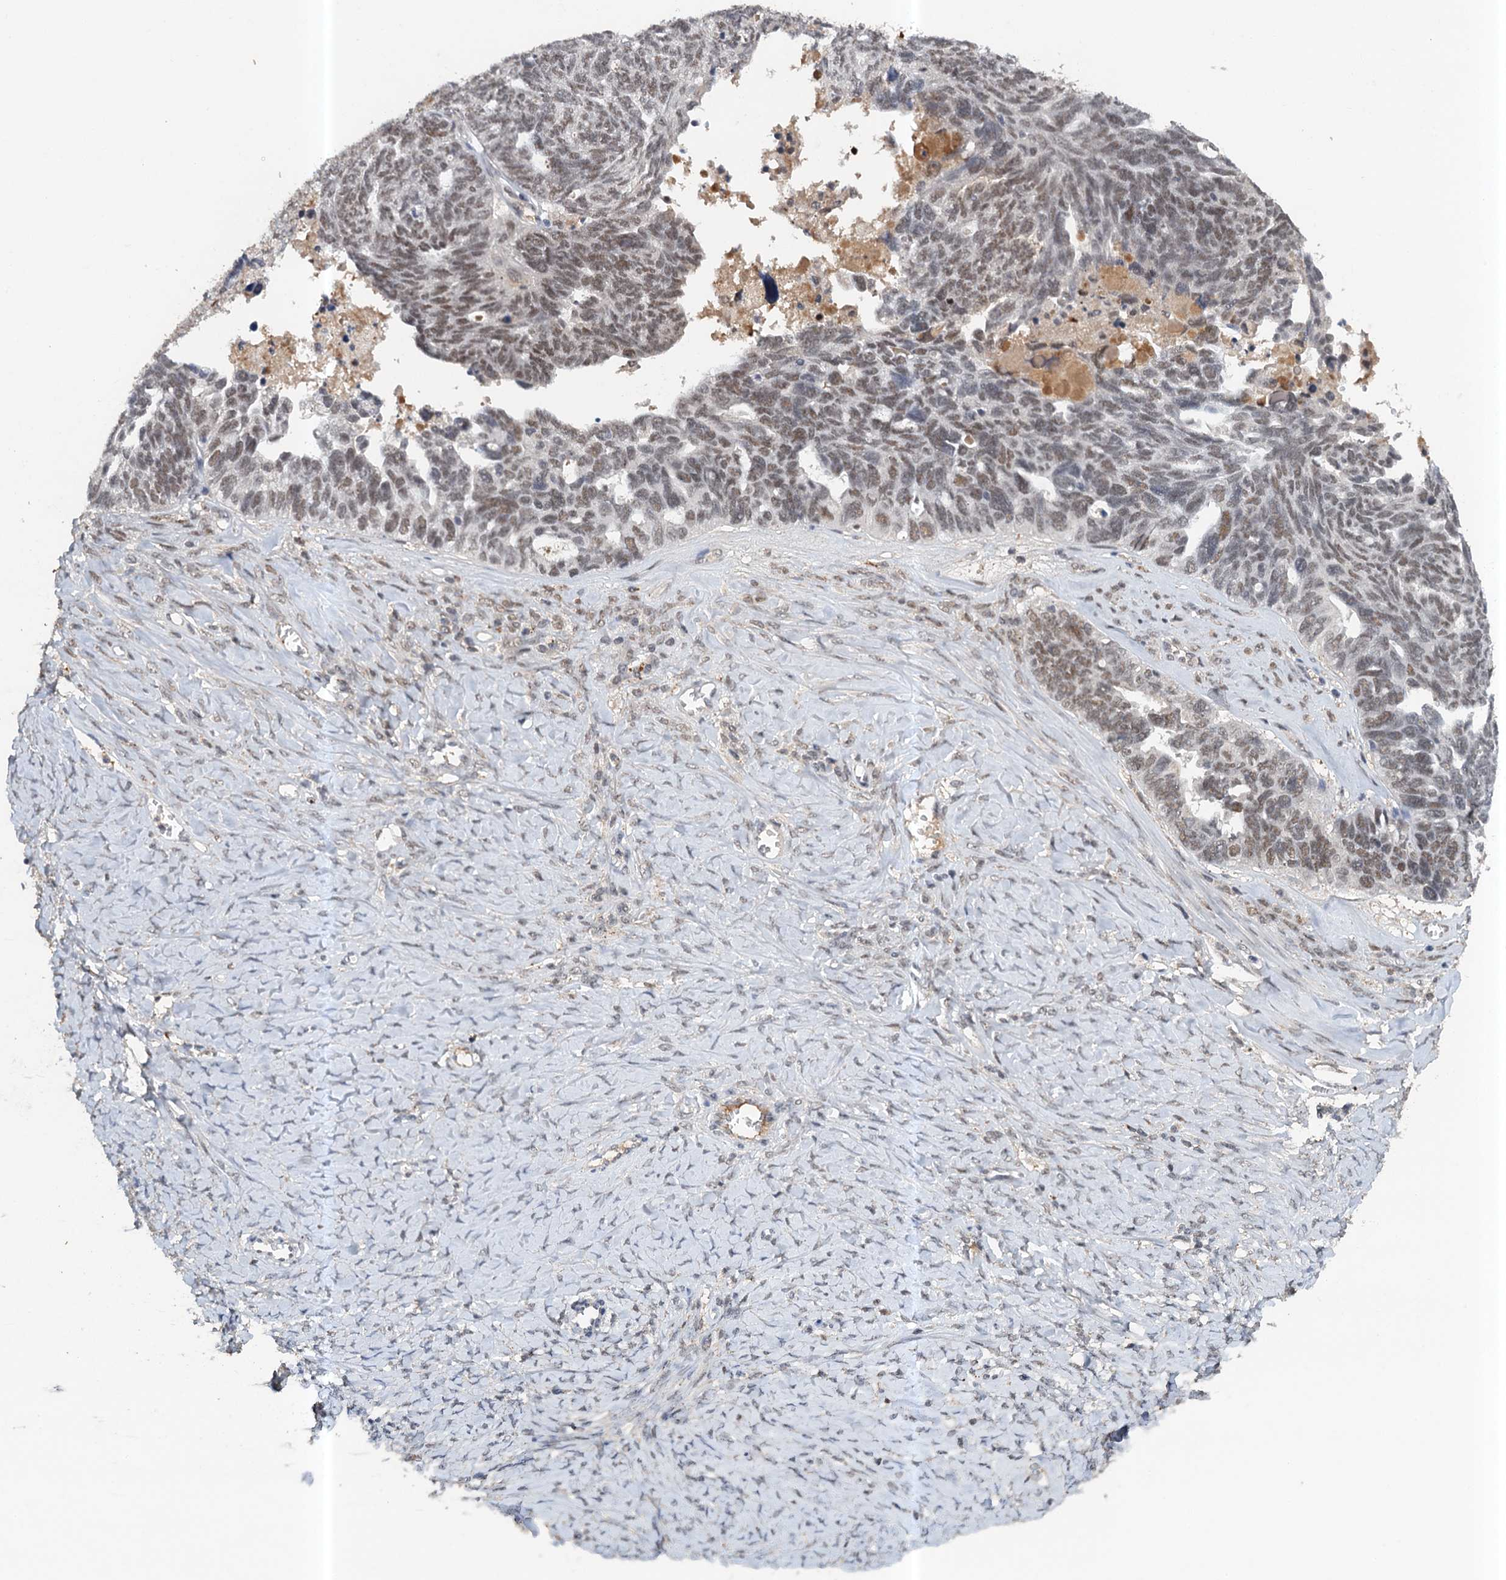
{"staining": {"intensity": "weak", "quantity": "25%-75%", "location": "nuclear"}, "tissue": "ovarian cancer", "cell_type": "Tumor cells", "image_type": "cancer", "snomed": [{"axis": "morphology", "description": "Cystadenocarcinoma, serous, NOS"}, {"axis": "topography", "description": "Ovary"}], "caption": "A micrograph showing weak nuclear staining in approximately 25%-75% of tumor cells in ovarian cancer (serous cystadenocarcinoma), as visualized by brown immunohistochemical staining.", "gene": "CSTF3", "patient": {"sex": "female", "age": 79}}